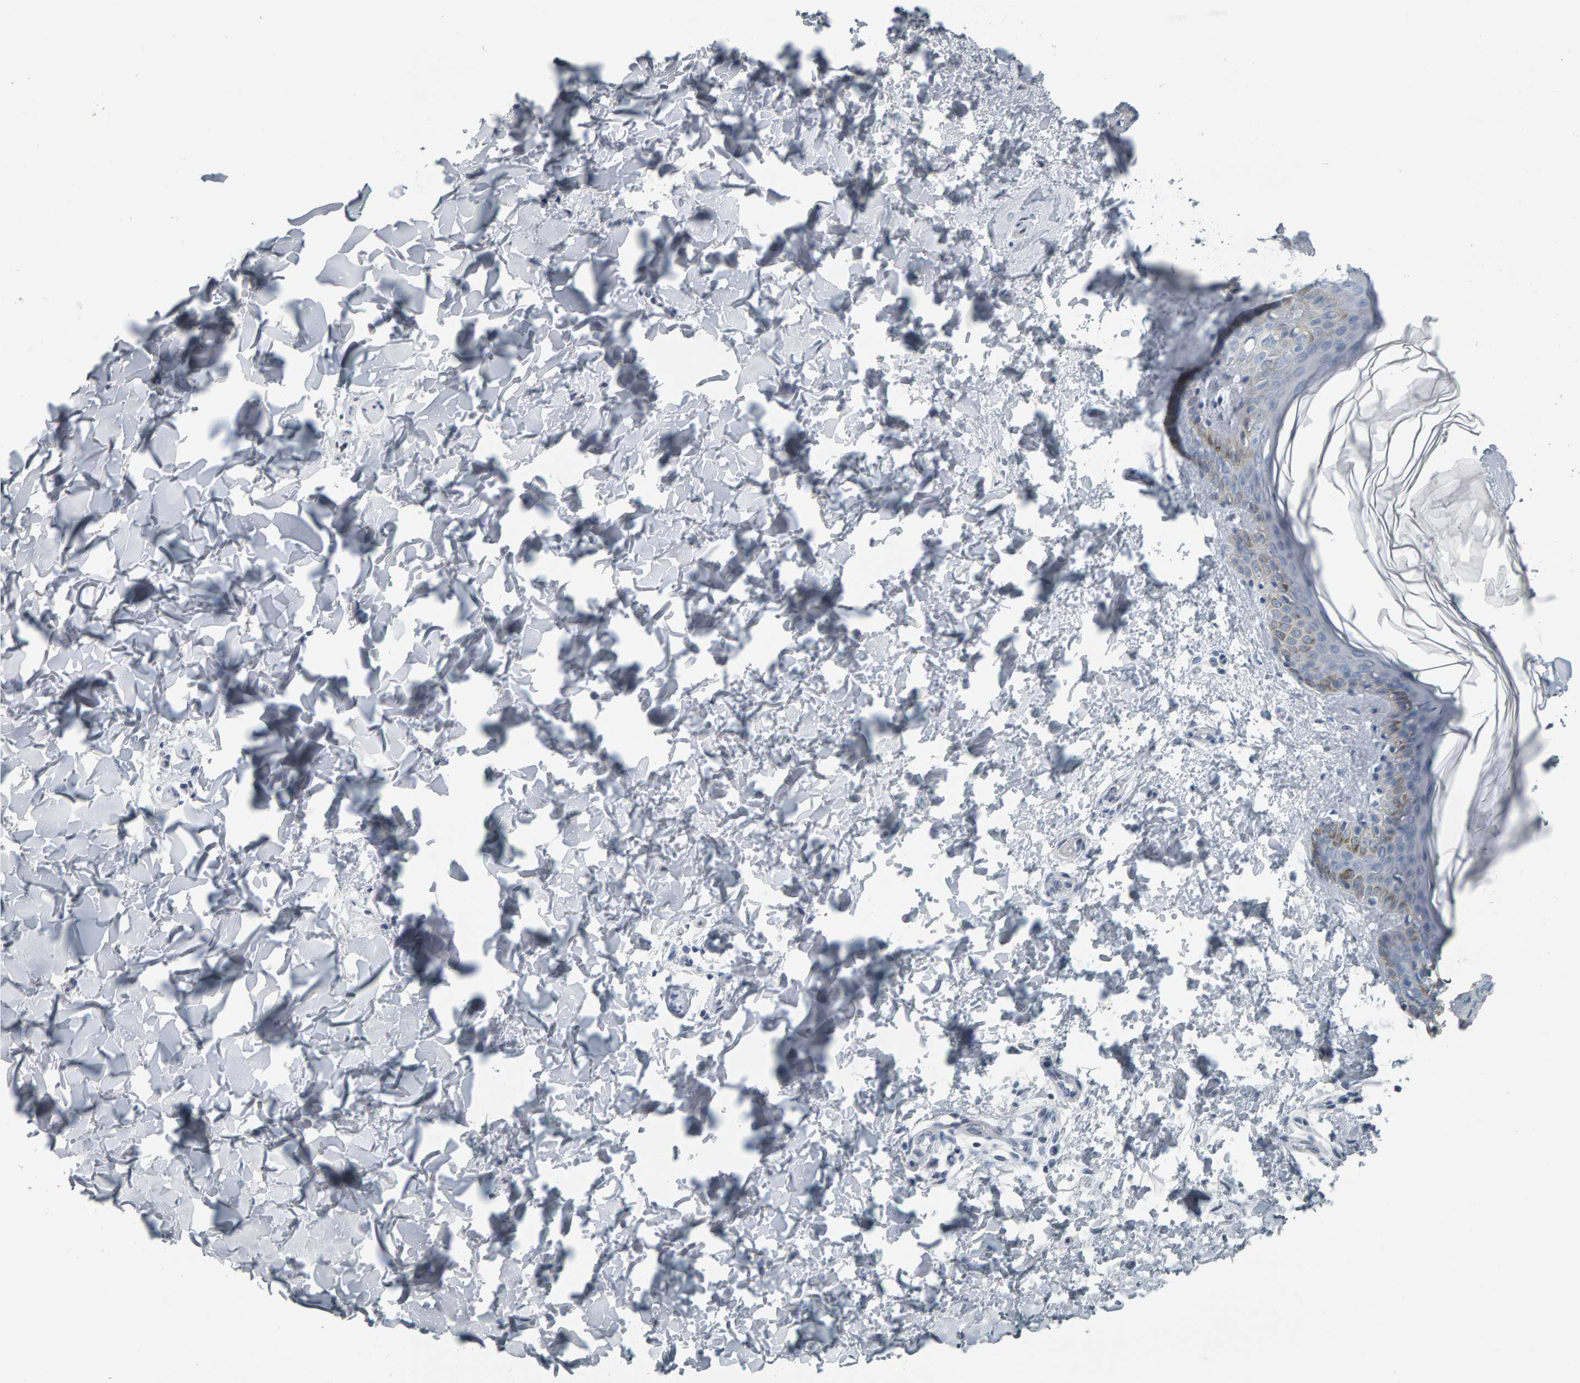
{"staining": {"intensity": "negative", "quantity": "none", "location": "none"}, "tissue": "skin", "cell_type": "Fibroblasts", "image_type": "normal", "snomed": [{"axis": "morphology", "description": "Normal tissue, NOS"}, {"axis": "morphology", "description": "Neoplasm, benign, NOS"}, {"axis": "topography", "description": "Skin"}, {"axis": "topography", "description": "Soft tissue"}], "caption": "Micrograph shows no significant protein staining in fibroblasts of benign skin. The staining was performed using DAB to visualize the protein expression in brown, while the nuclei were stained in blue with hematoxylin (Magnification: 20x).", "gene": "PYY", "patient": {"sex": "male", "age": 26}}